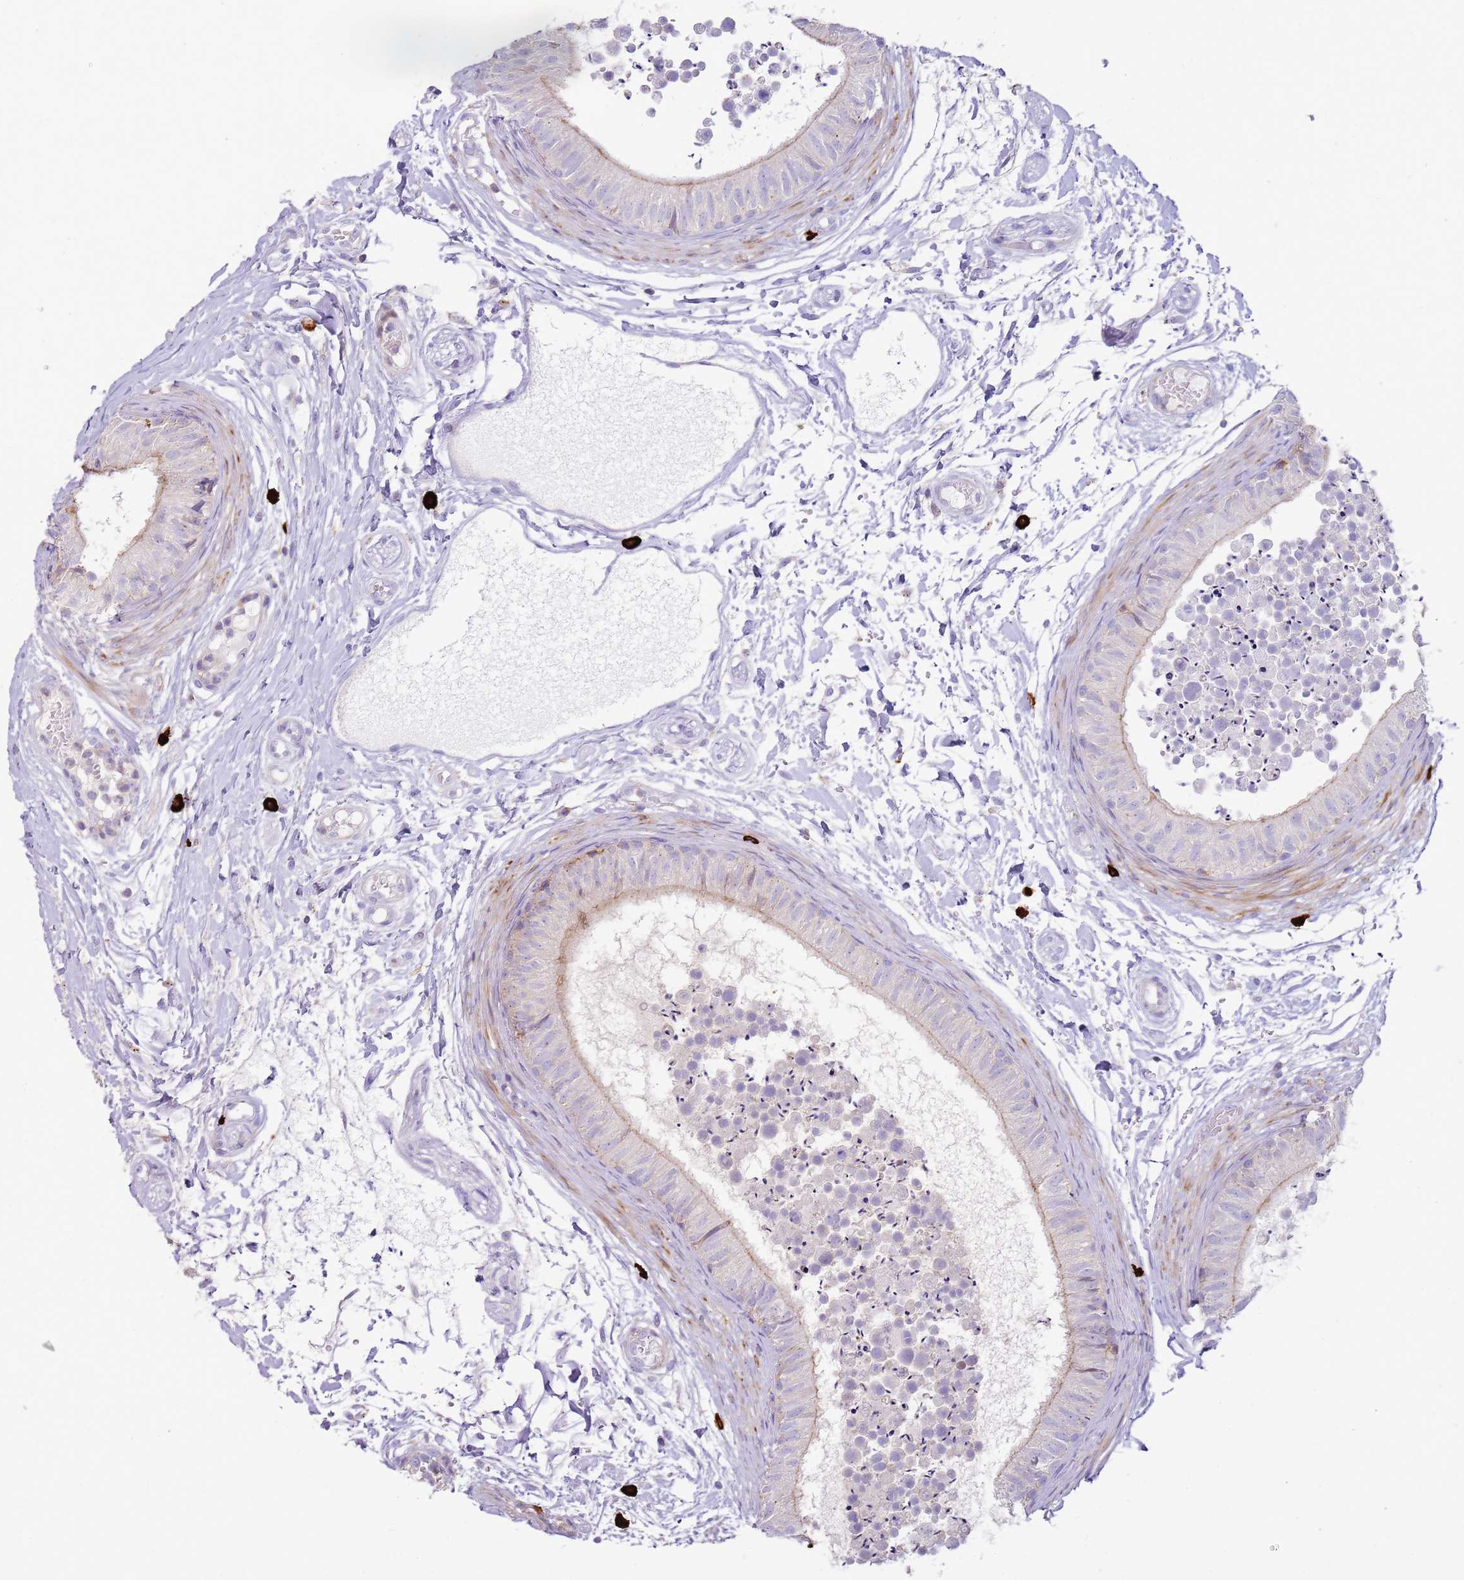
{"staining": {"intensity": "moderate", "quantity": "<25%", "location": "cytoplasmic/membranous"}, "tissue": "epididymis", "cell_type": "Glandular cells", "image_type": "normal", "snomed": [{"axis": "morphology", "description": "Normal tissue, NOS"}, {"axis": "topography", "description": "Epididymis"}], "caption": "A photomicrograph of human epididymis stained for a protein shows moderate cytoplasmic/membranous brown staining in glandular cells. (brown staining indicates protein expression, while blue staining denotes nuclei).", "gene": "FPR1", "patient": {"sex": "male", "age": 15}}